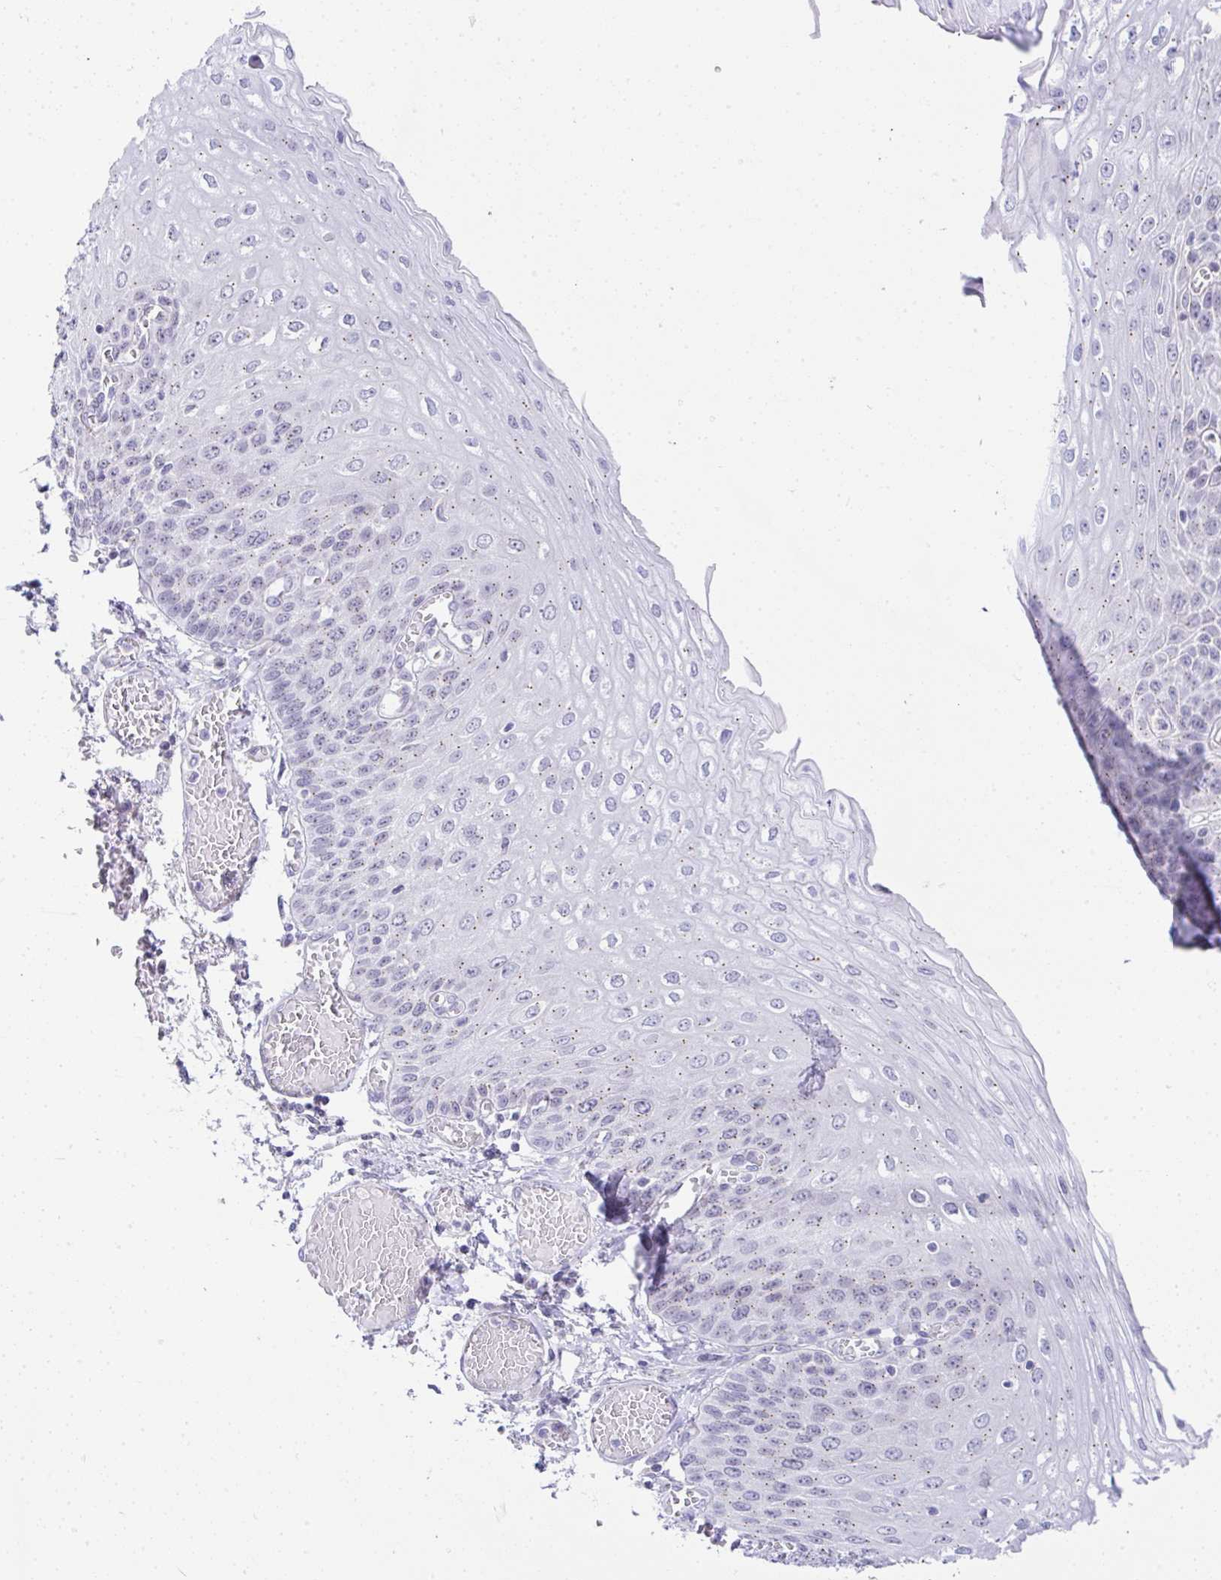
{"staining": {"intensity": "negative", "quantity": "none", "location": "none"}, "tissue": "esophagus", "cell_type": "Squamous epithelial cells", "image_type": "normal", "snomed": [{"axis": "morphology", "description": "Normal tissue, NOS"}, {"axis": "morphology", "description": "Adenocarcinoma, NOS"}, {"axis": "topography", "description": "Esophagus"}], "caption": "Immunohistochemical staining of benign human esophagus shows no significant positivity in squamous epithelial cells.", "gene": "FAM177A1", "patient": {"sex": "male", "age": 81}}